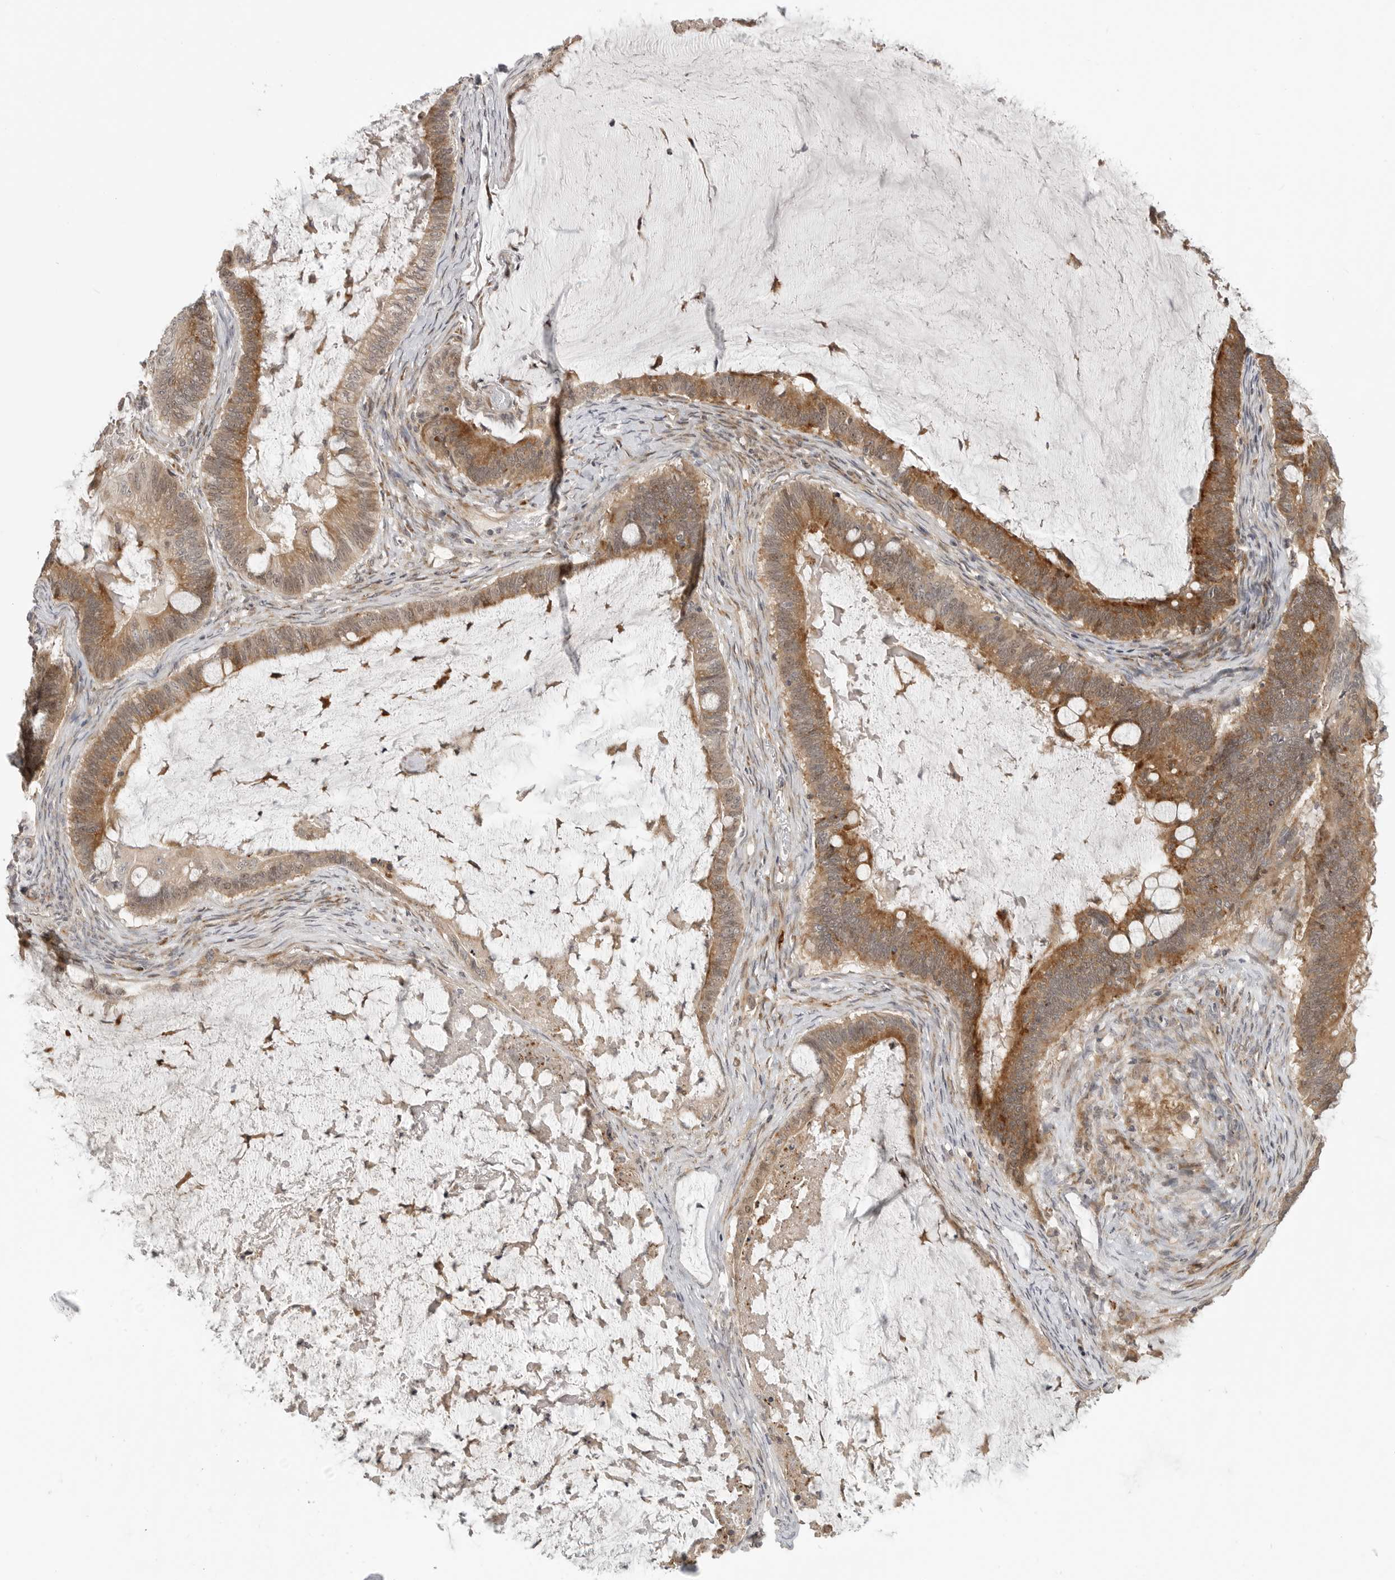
{"staining": {"intensity": "moderate", "quantity": ">75%", "location": "cytoplasmic/membranous"}, "tissue": "ovarian cancer", "cell_type": "Tumor cells", "image_type": "cancer", "snomed": [{"axis": "morphology", "description": "Cystadenocarcinoma, mucinous, NOS"}, {"axis": "topography", "description": "Ovary"}], "caption": "An image showing moderate cytoplasmic/membranous expression in about >75% of tumor cells in mucinous cystadenocarcinoma (ovarian), as visualized by brown immunohistochemical staining.", "gene": "CEP295NL", "patient": {"sex": "female", "age": 61}}